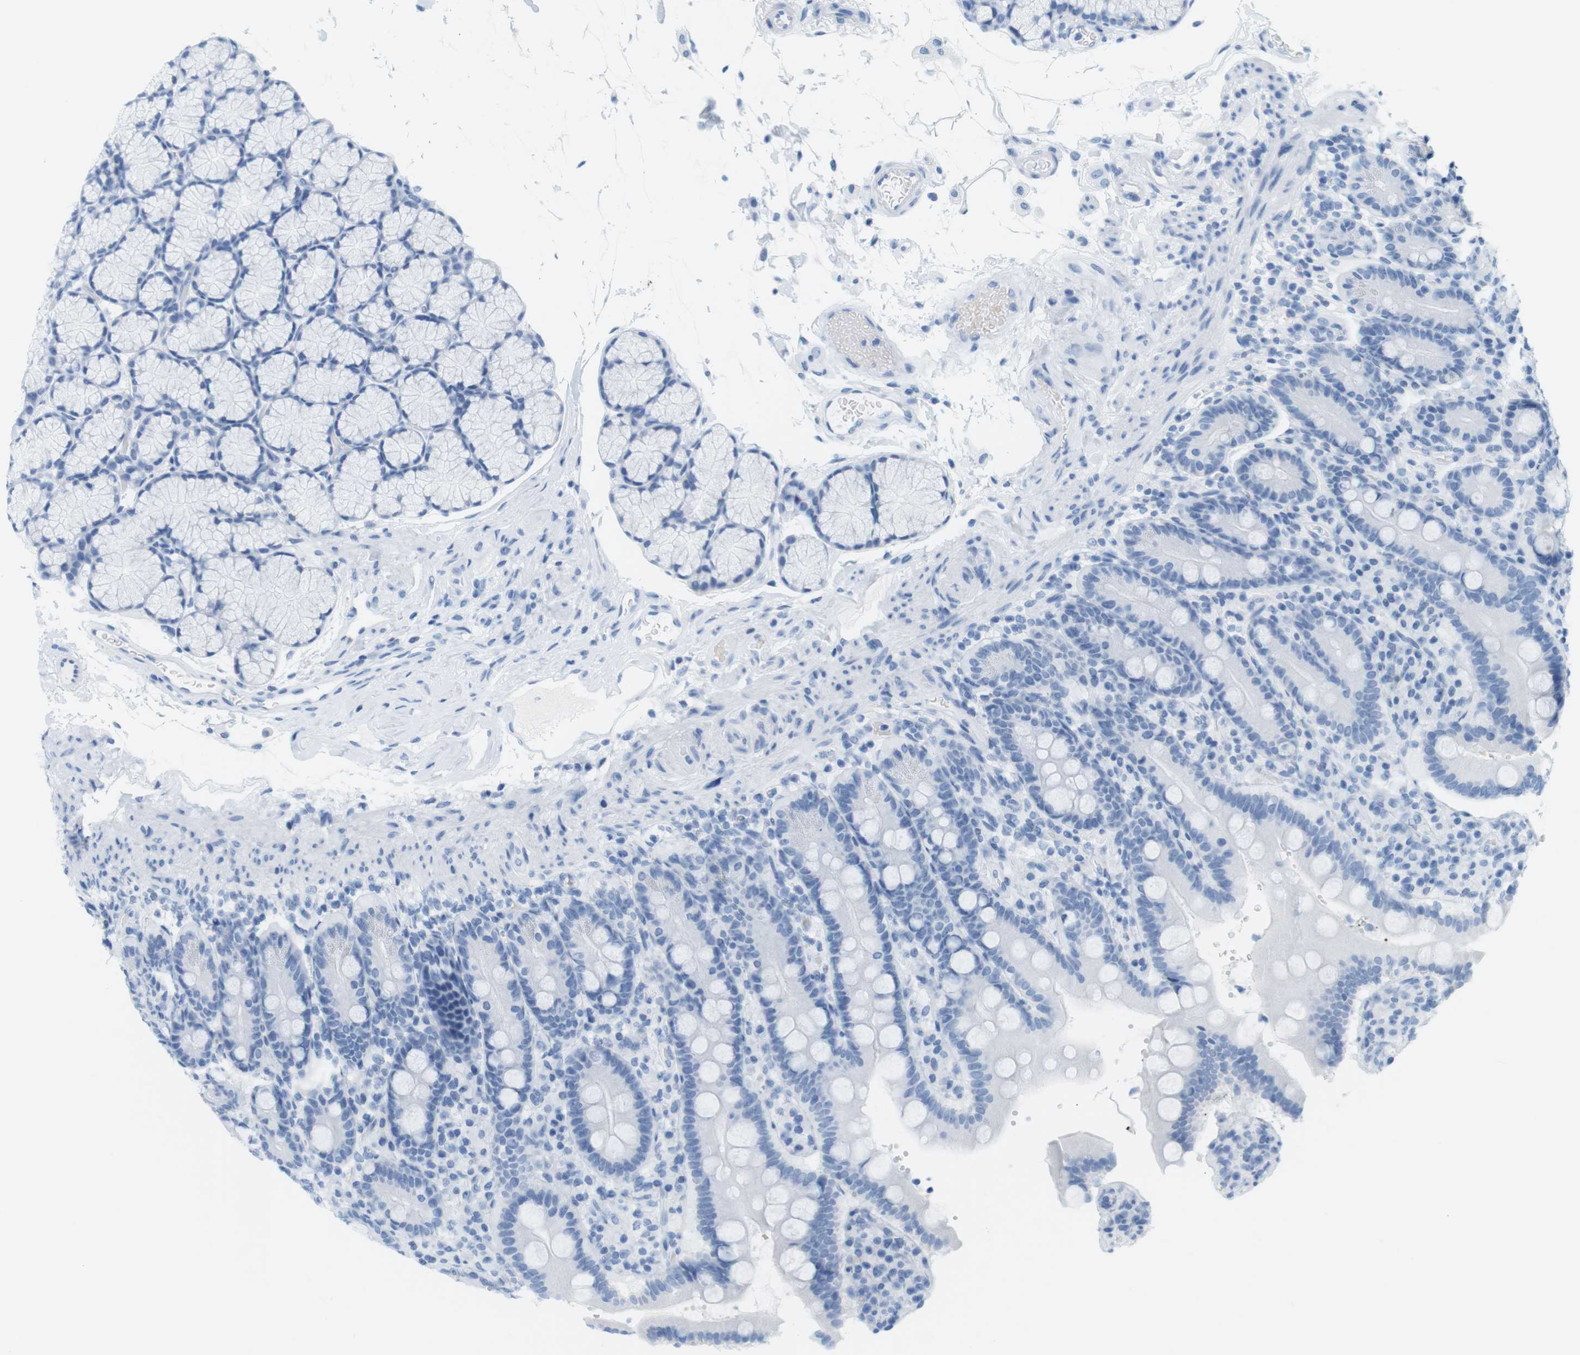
{"staining": {"intensity": "negative", "quantity": "none", "location": "none"}, "tissue": "duodenum", "cell_type": "Glandular cells", "image_type": "normal", "snomed": [{"axis": "morphology", "description": "Normal tissue, NOS"}, {"axis": "topography", "description": "Small intestine, NOS"}], "caption": "This is a micrograph of immunohistochemistry (IHC) staining of normal duodenum, which shows no staining in glandular cells.", "gene": "TNNT2", "patient": {"sex": "female", "age": 71}}